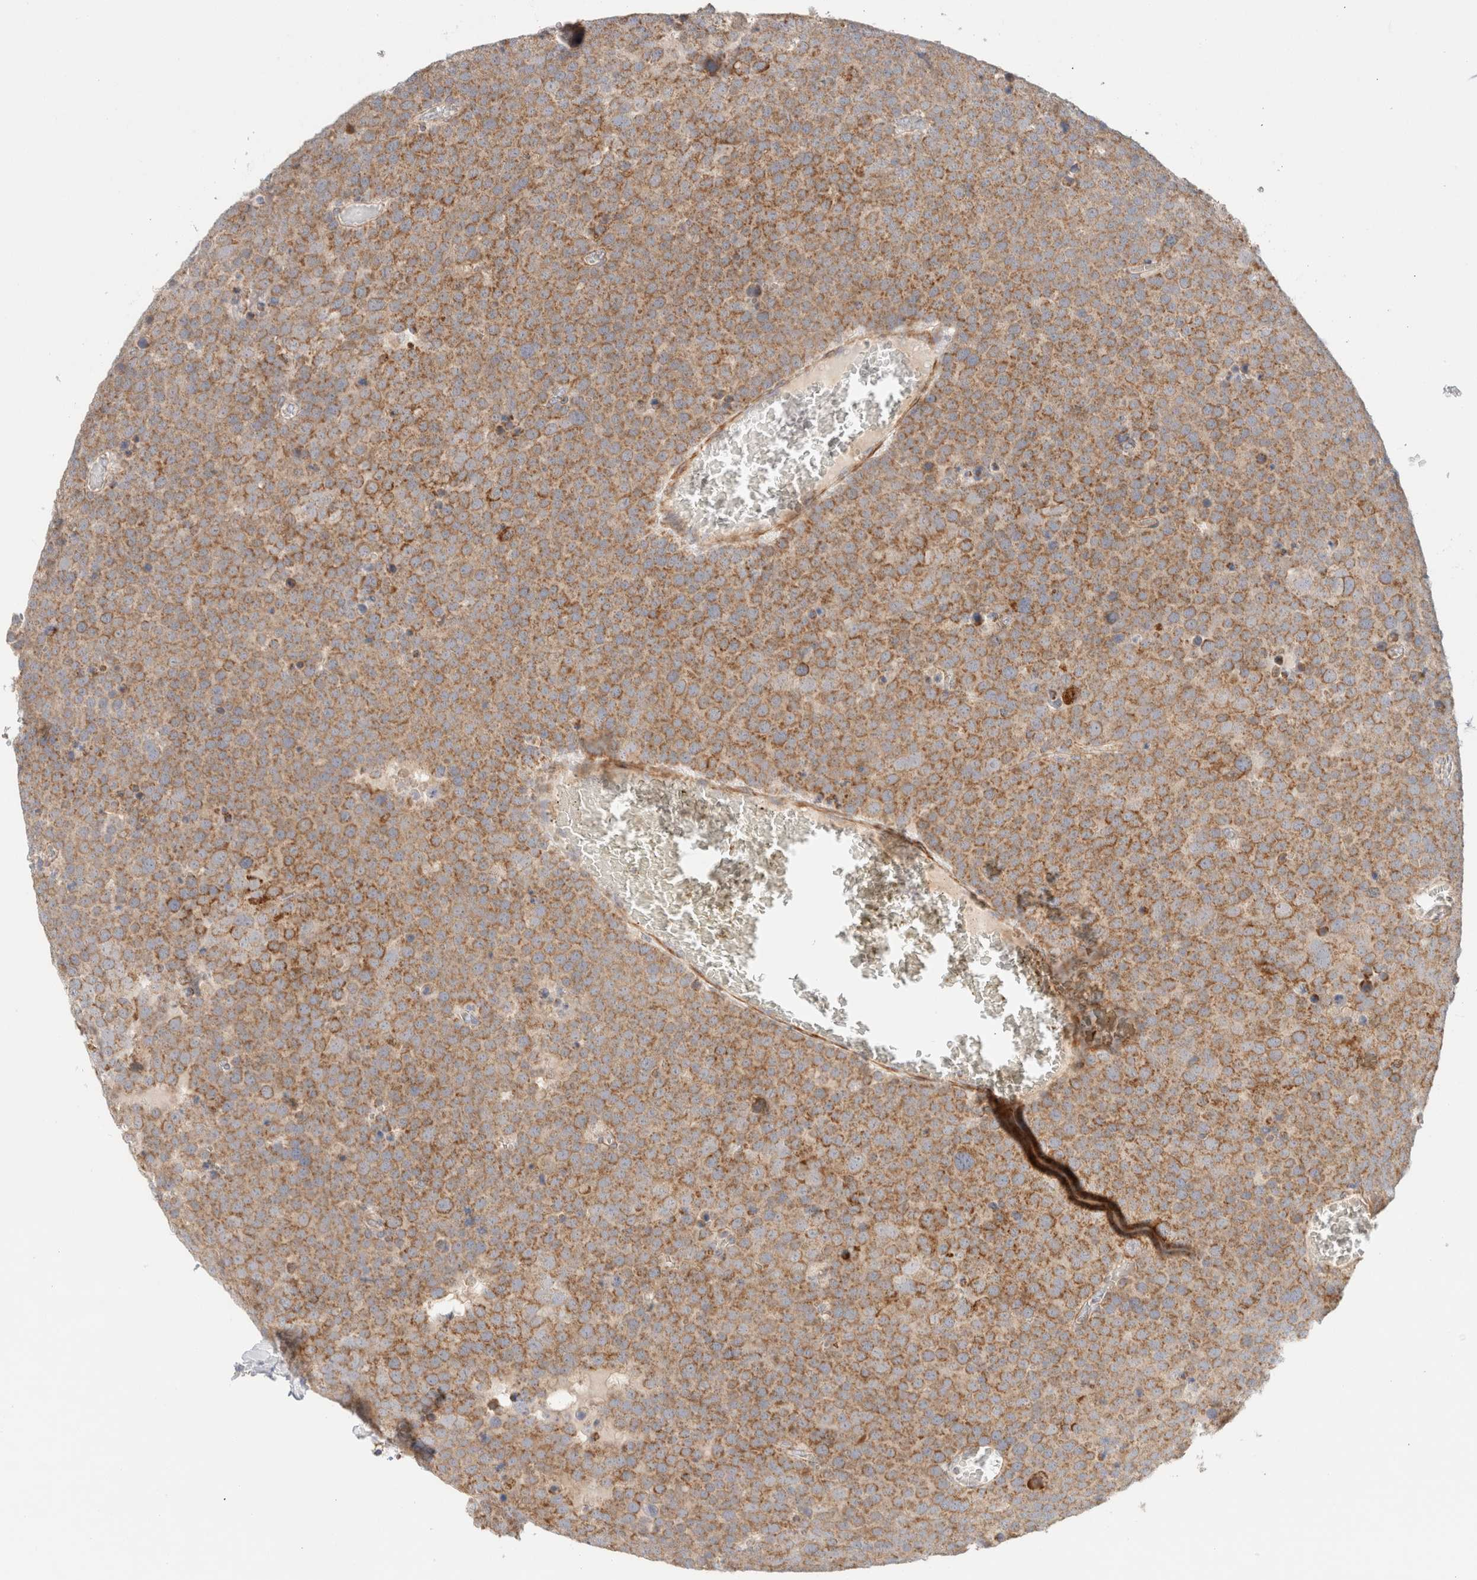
{"staining": {"intensity": "strong", "quantity": ">75%", "location": "cytoplasmic/membranous"}, "tissue": "testis cancer", "cell_type": "Tumor cells", "image_type": "cancer", "snomed": [{"axis": "morphology", "description": "Seminoma, NOS"}, {"axis": "topography", "description": "Testis"}], "caption": "The immunohistochemical stain labels strong cytoplasmic/membranous positivity in tumor cells of testis cancer (seminoma) tissue. The staining is performed using DAB brown chromogen to label protein expression. The nuclei are counter-stained blue using hematoxylin.", "gene": "MRM3", "patient": {"sex": "male", "age": 71}}